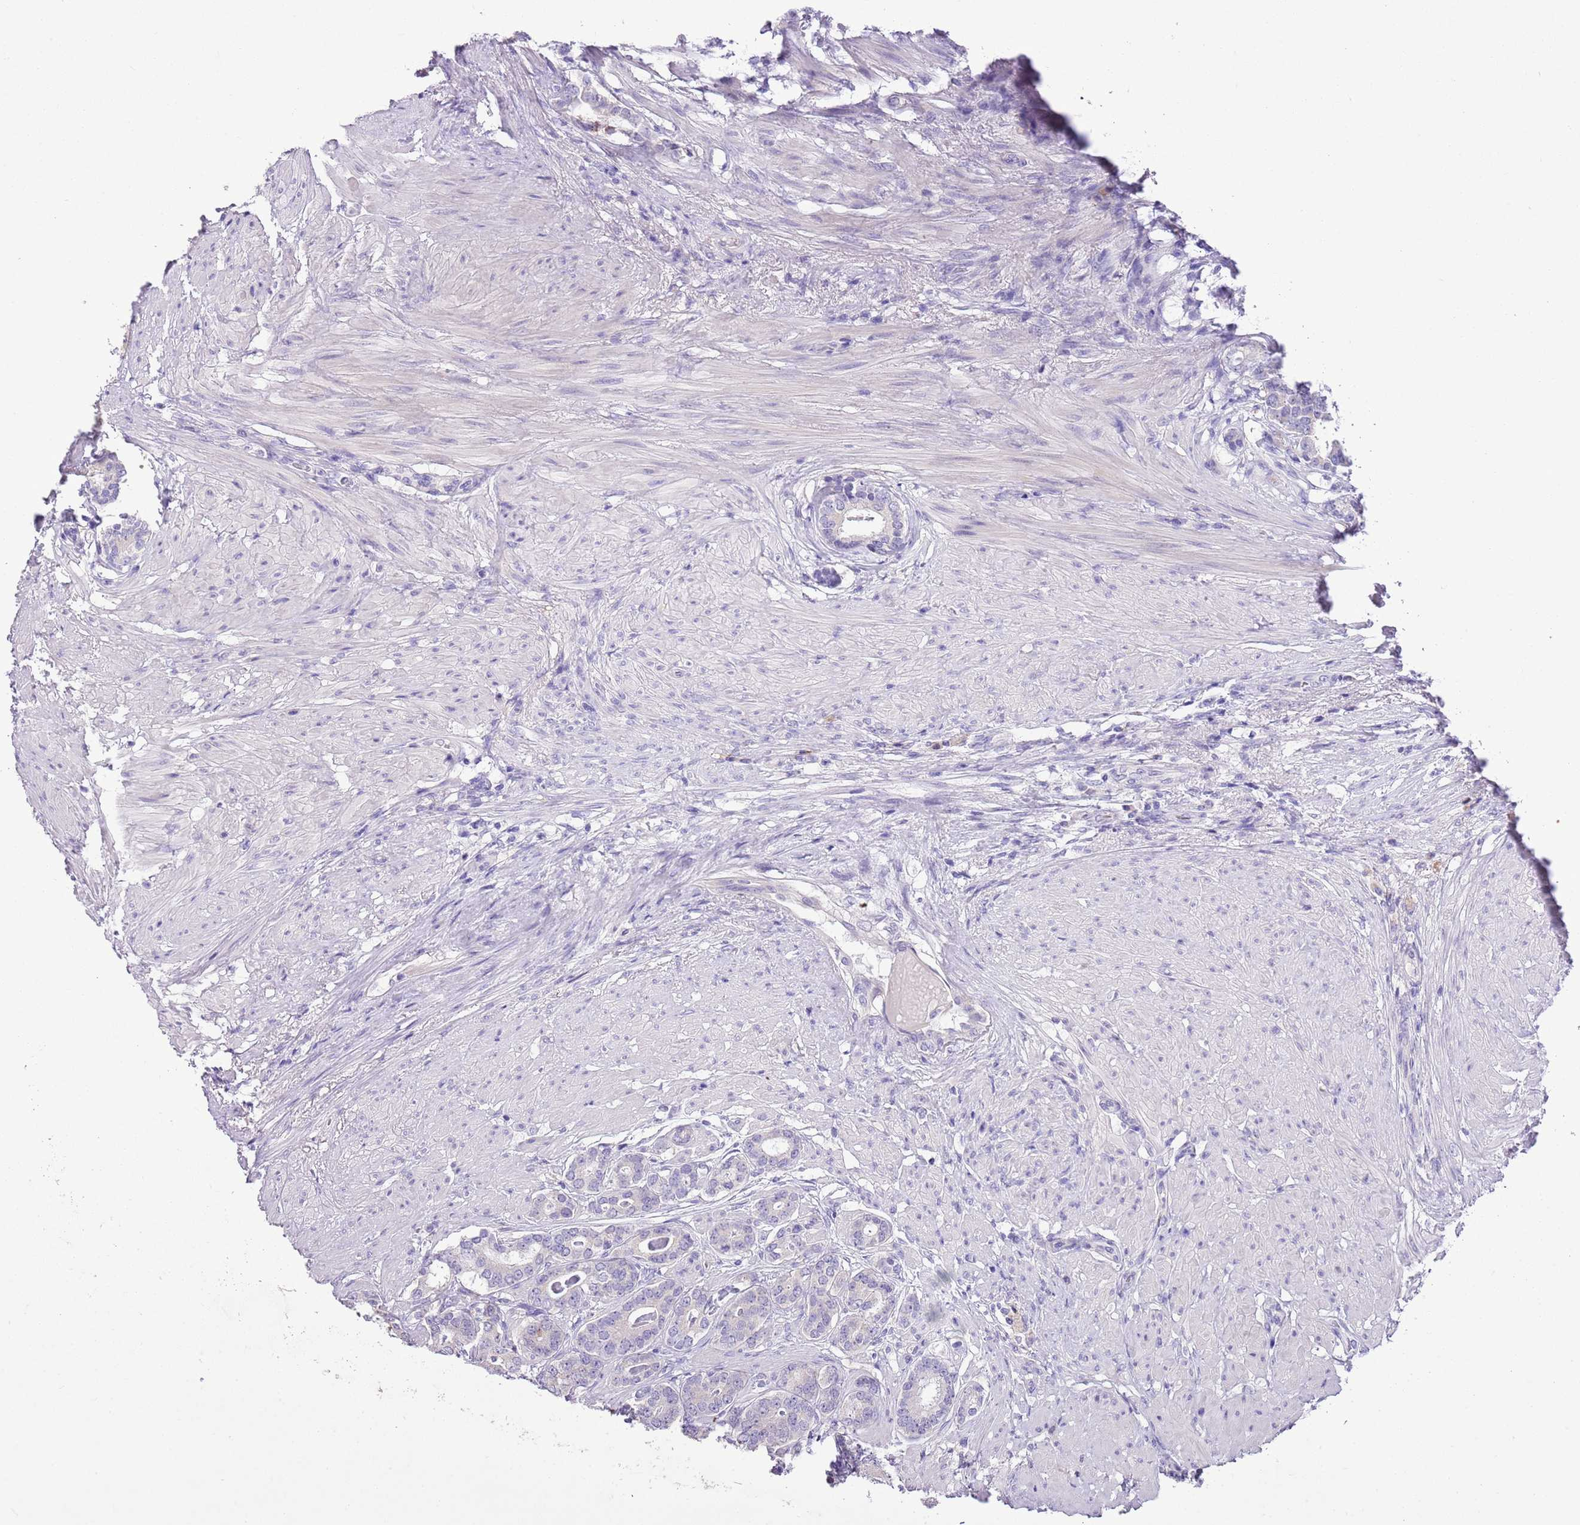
{"staining": {"intensity": "negative", "quantity": "none", "location": "none"}, "tissue": "prostate cancer", "cell_type": "Tumor cells", "image_type": "cancer", "snomed": [{"axis": "morphology", "description": "Adenocarcinoma, Low grade"}, {"axis": "topography", "description": "Prostate"}], "caption": "Tumor cells are negative for protein expression in human prostate cancer.", "gene": "CLEC2A", "patient": {"sex": "male", "age": 71}}